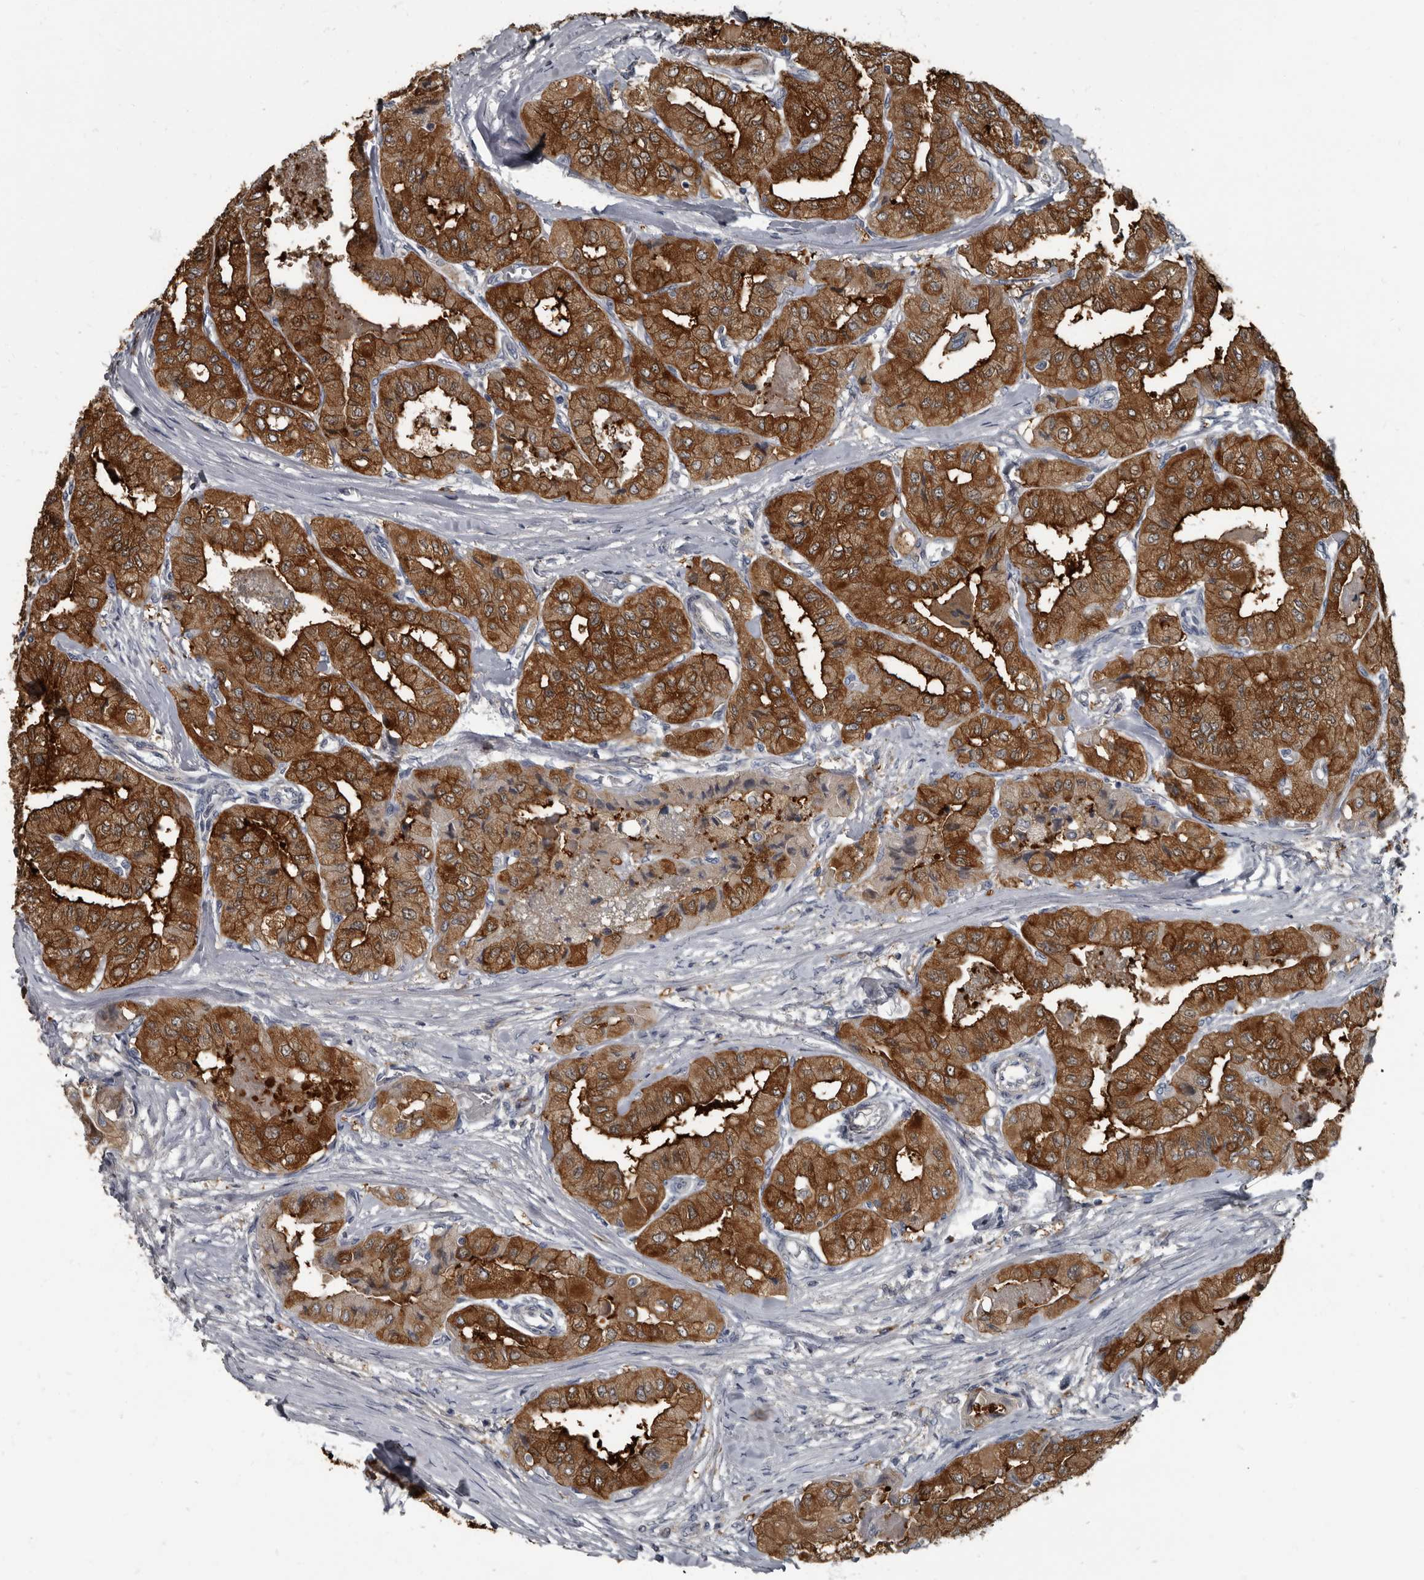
{"staining": {"intensity": "strong", "quantity": ">75%", "location": "cytoplasmic/membranous"}, "tissue": "thyroid cancer", "cell_type": "Tumor cells", "image_type": "cancer", "snomed": [{"axis": "morphology", "description": "Papillary adenocarcinoma, NOS"}, {"axis": "topography", "description": "Thyroid gland"}], "caption": "Thyroid papillary adenocarcinoma stained with a protein marker displays strong staining in tumor cells.", "gene": "TPD52L1", "patient": {"sex": "female", "age": 59}}